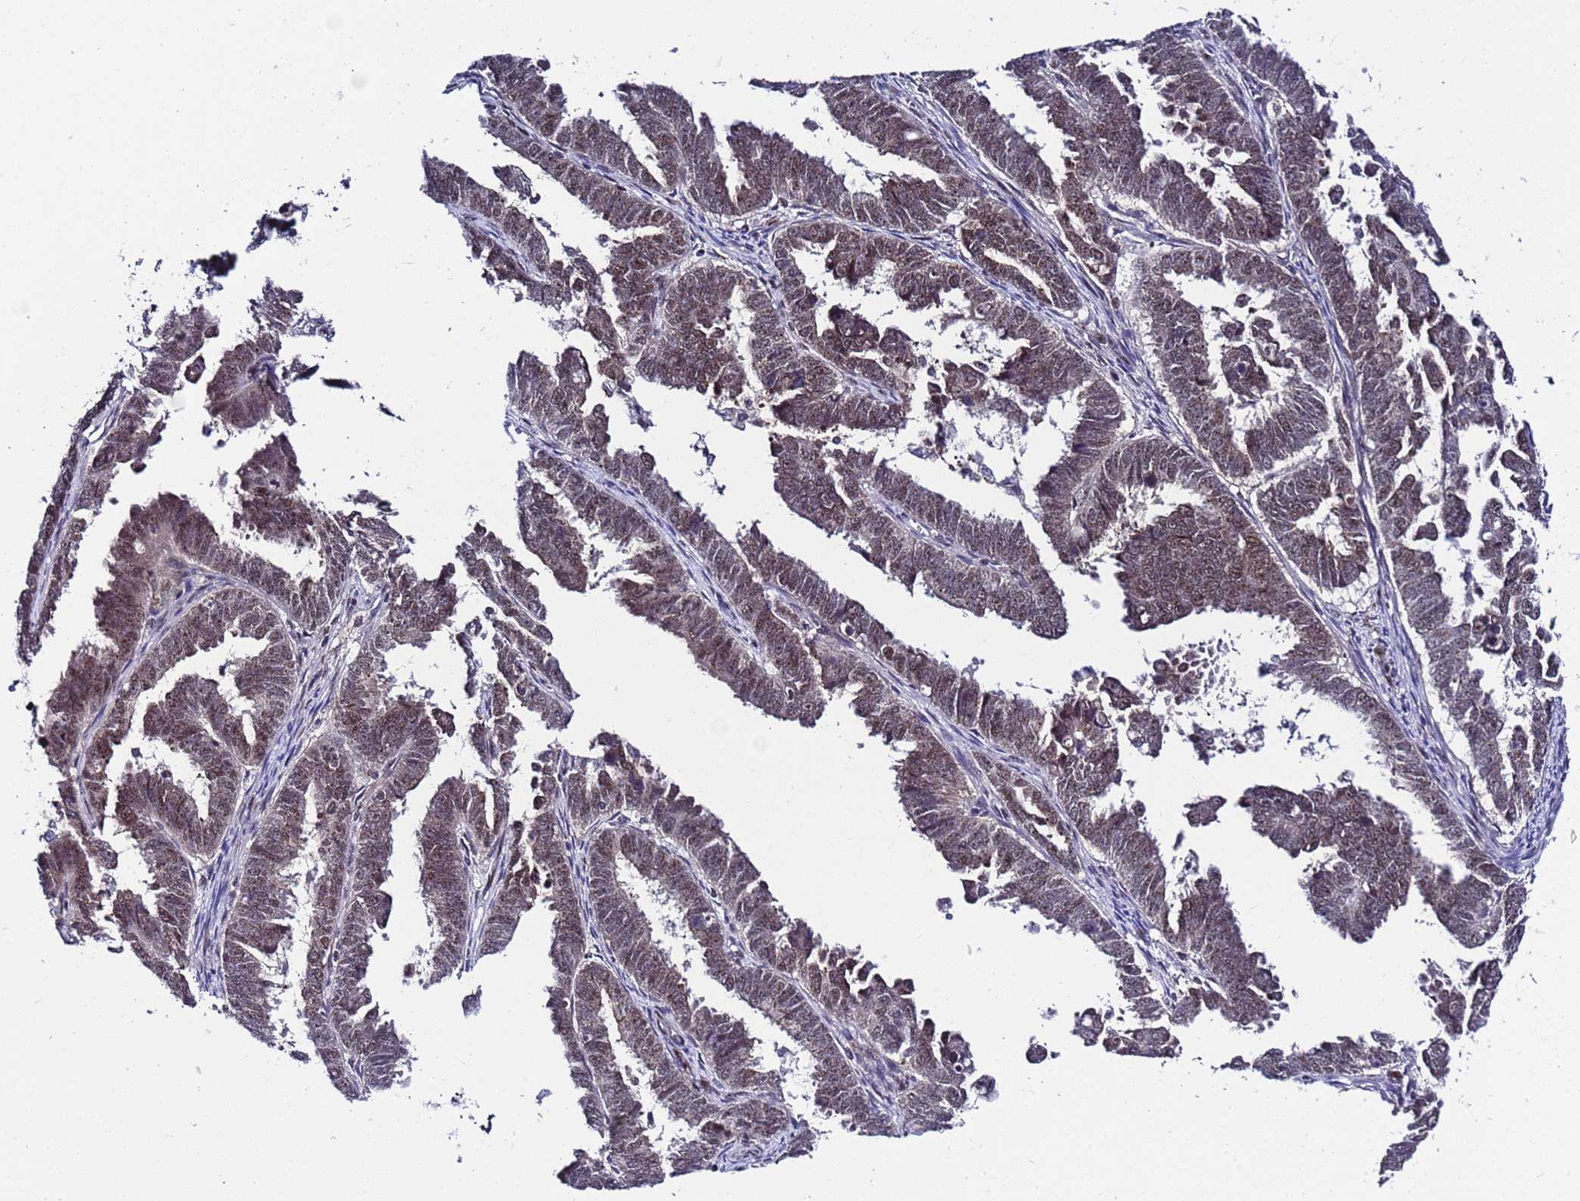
{"staining": {"intensity": "moderate", "quantity": "25%-75%", "location": "nuclear"}, "tissue": "endometrial cancer", "cell_type": "Tumor cells", "image_type": "cancer", "snomed": [{"axis": "morphology", "description": "Adenocarcinoma, NOS"}, {"axis": "topography", "description": "Endometrium"}], "caption": "Endometrial adenocarcinoma tissue demonstrates moderate nuclear staining in about 25%-75% of tumor cells, visualized by immunohistochemistry. The staining was performed using DAB (3,3'-diaminobenzidine) to visualize the protein expression in brown, while the nuclei were stained in blue with hematoxylin (Magnification: 20x).", "gene": "C19orf47", "patient": {"sex": "female", "age": 75}}